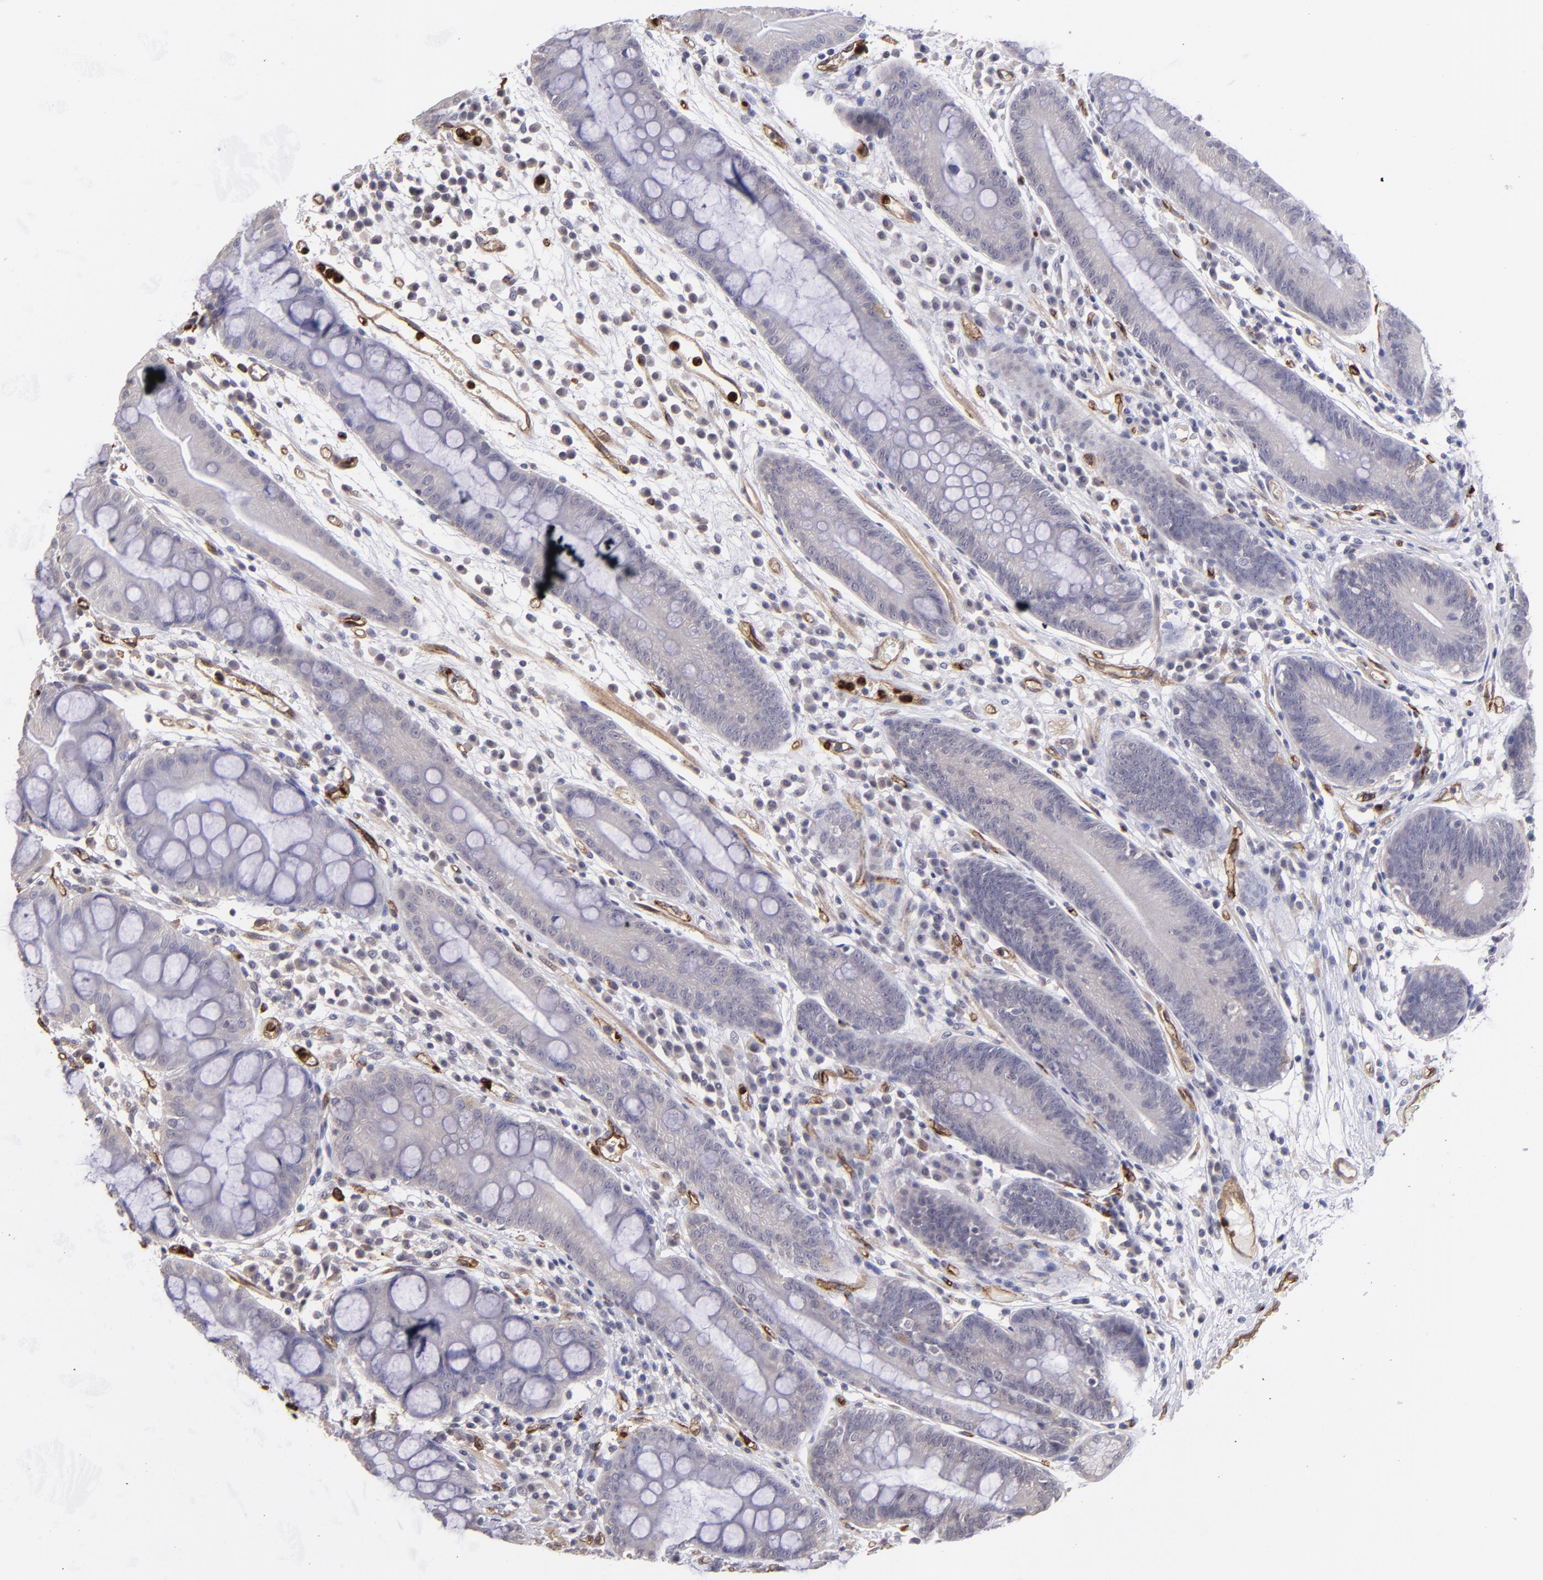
{"staining": {"intensity": "negative", "quantity": "none", "location": "none"}, "tissue": "stomach", "cell_type": "Glandular cells", "image_type": "normal", "snomed": [{"axis": "morphology", "description": "Normal tissue, NOS"}, {"axis": "morphology", "description": "Inflammation, NOS"}, {"axis": "topography", "description": "Stomach, lower"}], "caption": "IHC of normal stomach shows no staining in glandular cells.", "gene": "DYSF", "patient": {"sex": "male", "age": 59}}